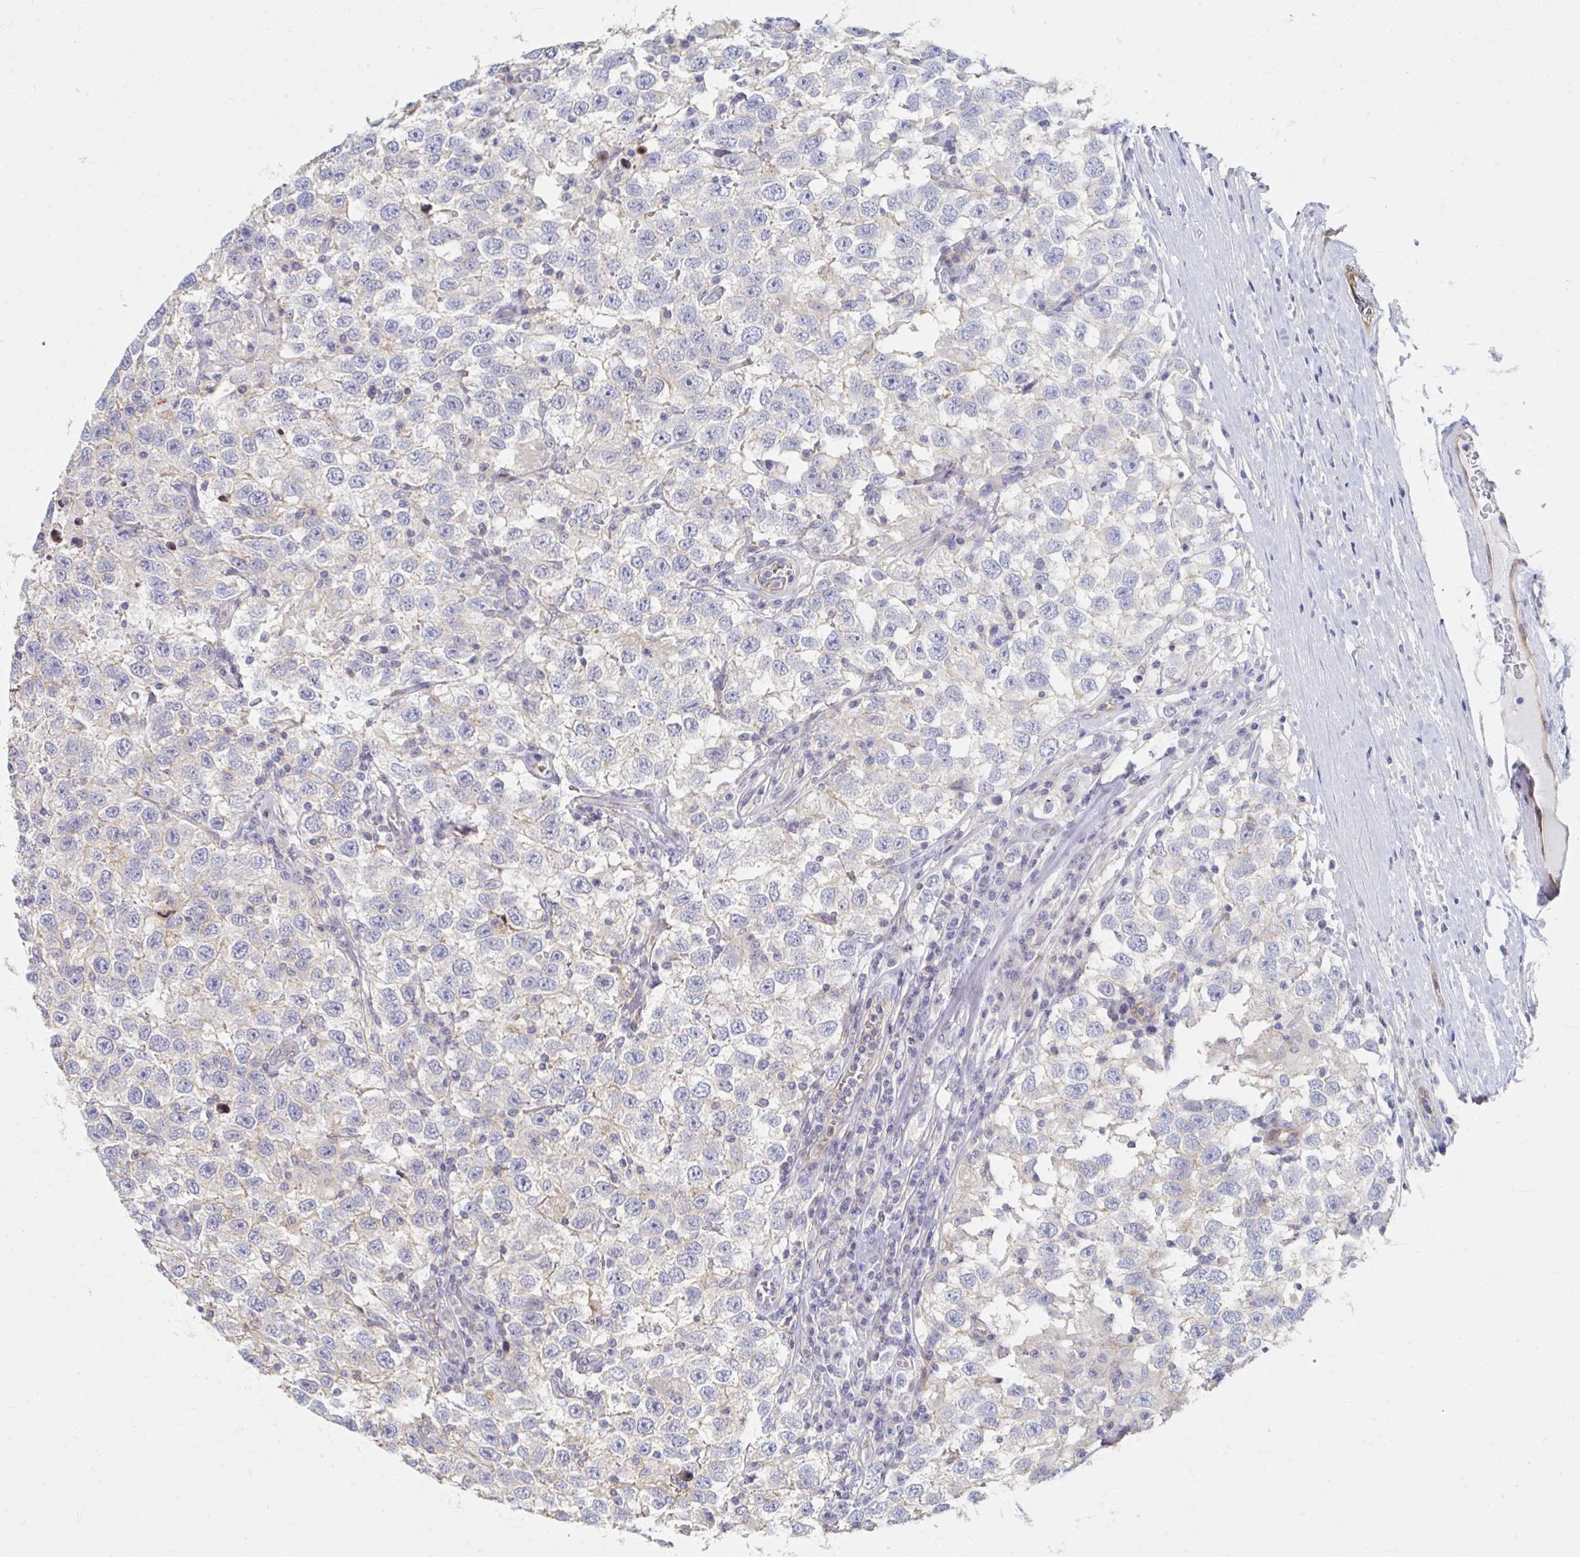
{"staining": {"intensity": "negative", "quantity": "none", "location": "none"}, "tissue": "testis cancer", "cell_type": "Tumor cells", "image_type": "cancer", "snomed": [{"axis": "morphology", "description": "Seminoma, NOS"}, {"axis": "topography", "description": "Testis"}], "caption": "An image of seminoma (testis) stained for a protein displays no brown staining in tumor cells.", "gene": "MYLK2", "patient": {"sex": "male", "age": 41}}